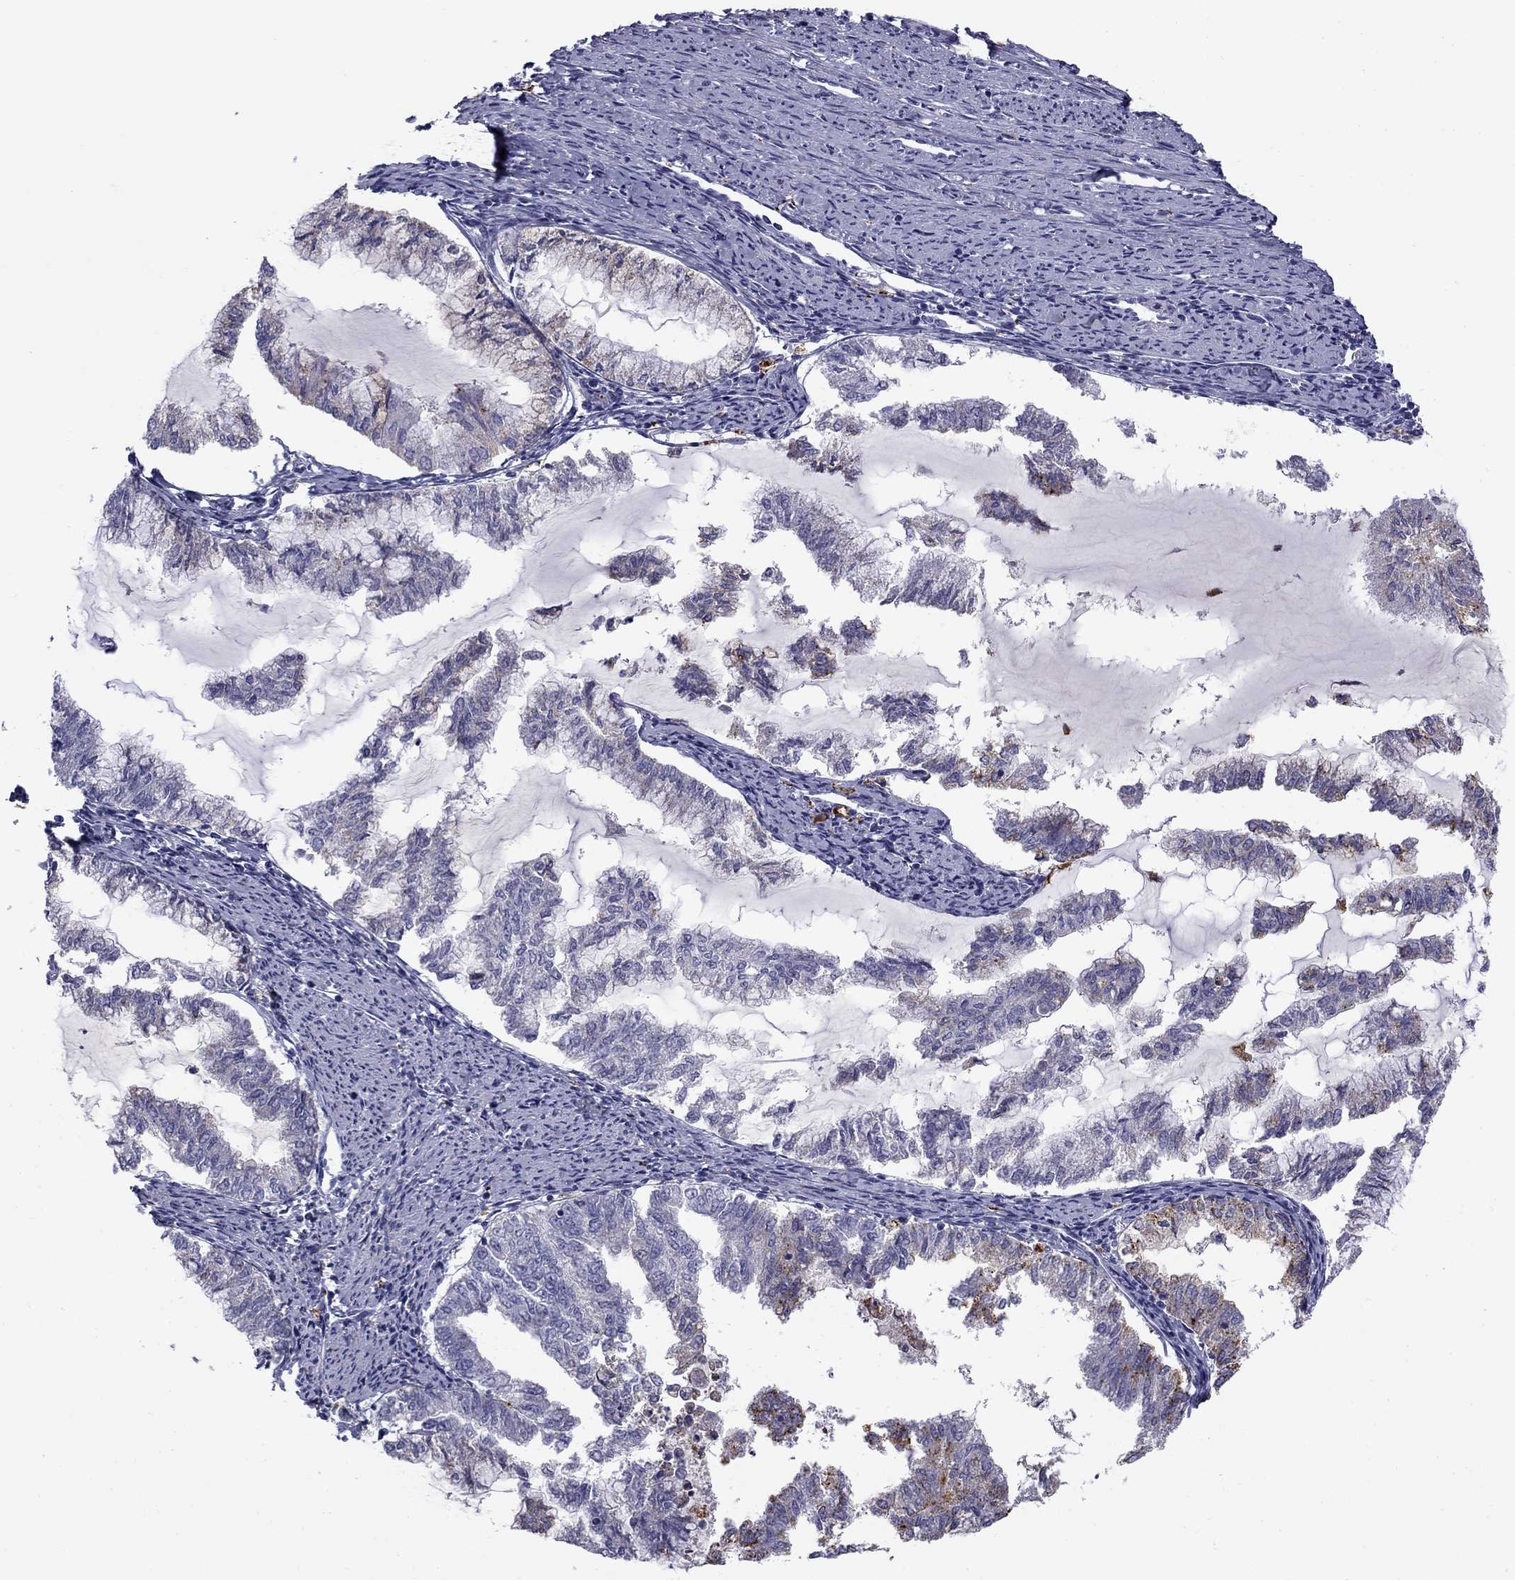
{"staining": {"intensity": "moderate", "quantity": "<25%", "location": "cytoplasmic/membranous"}, "tissue": "endometrial cancer", "cell_type": "Tumor cells", "image_type": "cancer", "snomed": [{"axis": "morphology", "description": "Adenocarcinoma, NOS"}, {"axis": "topography", "description": "Endometrium"}], "caption": "Endometrial cancer stained with immunohistochemistry demonstrates moderate cytoplasmic/membranous positivity in approximately <25% of tumor cells.", "gene": "CLPSL2", "patient": {"sex": "female", "age": 79}}